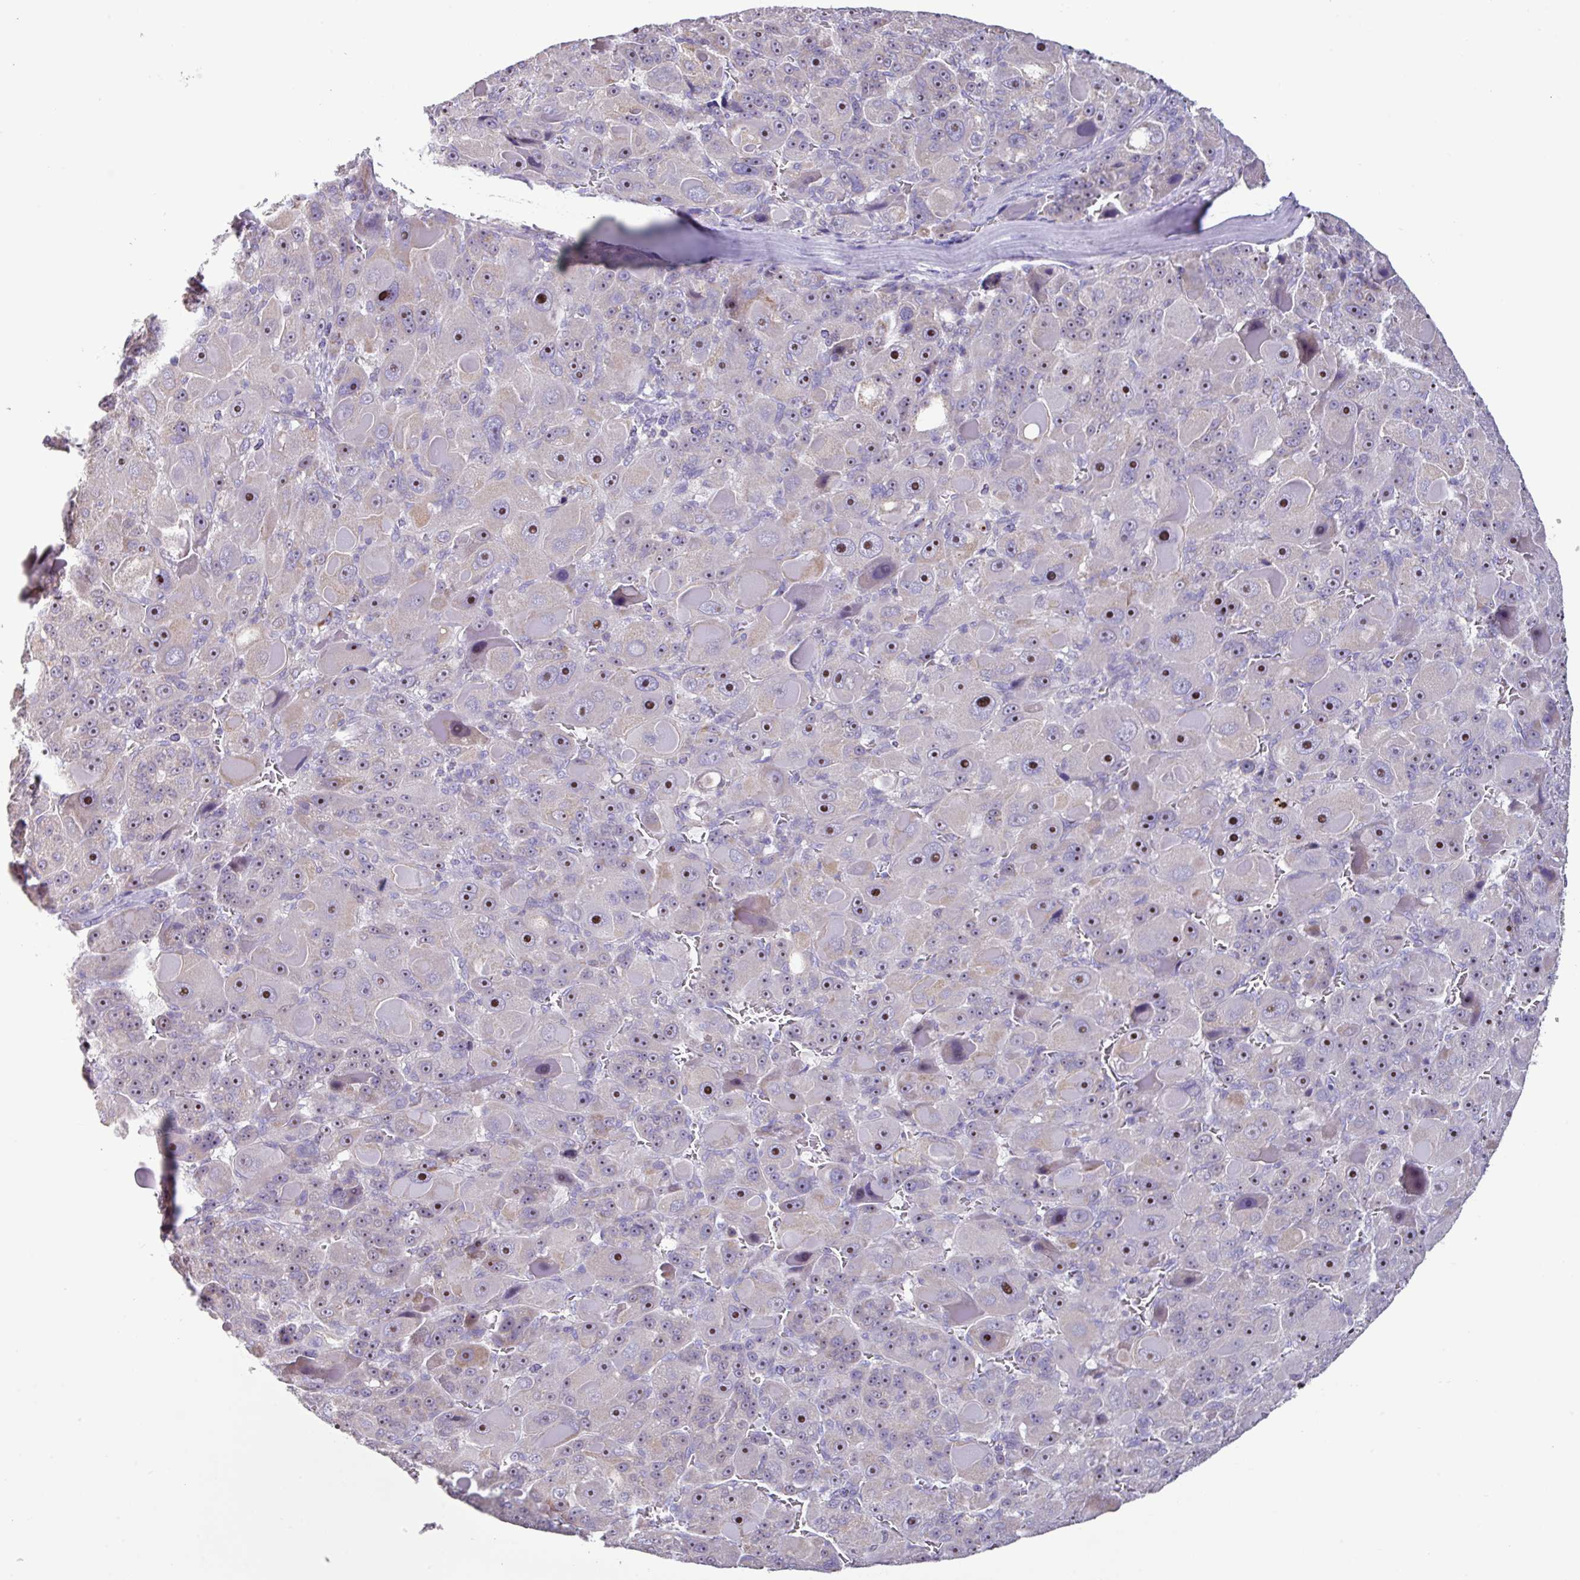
{"staining": {"intensity": "moderate", "quantity": "25%-75%", "location": "nuclear"}, "tissue": "liver cancer", "cell_type": "Tumor cells", "image_type": "cancer", "snomed": [{"axis": "morphology", "description": "Carcinoma, Hepatocellular, NOS"}, {"axis": "topography", "description": "Liver"}], "caption": "An immunohistochemistry (IHC) histopathology image of tumor tissue is shown. Protein staining in brown labels moderate nuclear positivity in liver hepatocellular carcinoma within tumor cells.", "gene": "MT-ND4", "patient": {"sex": "male", "age": 76}}